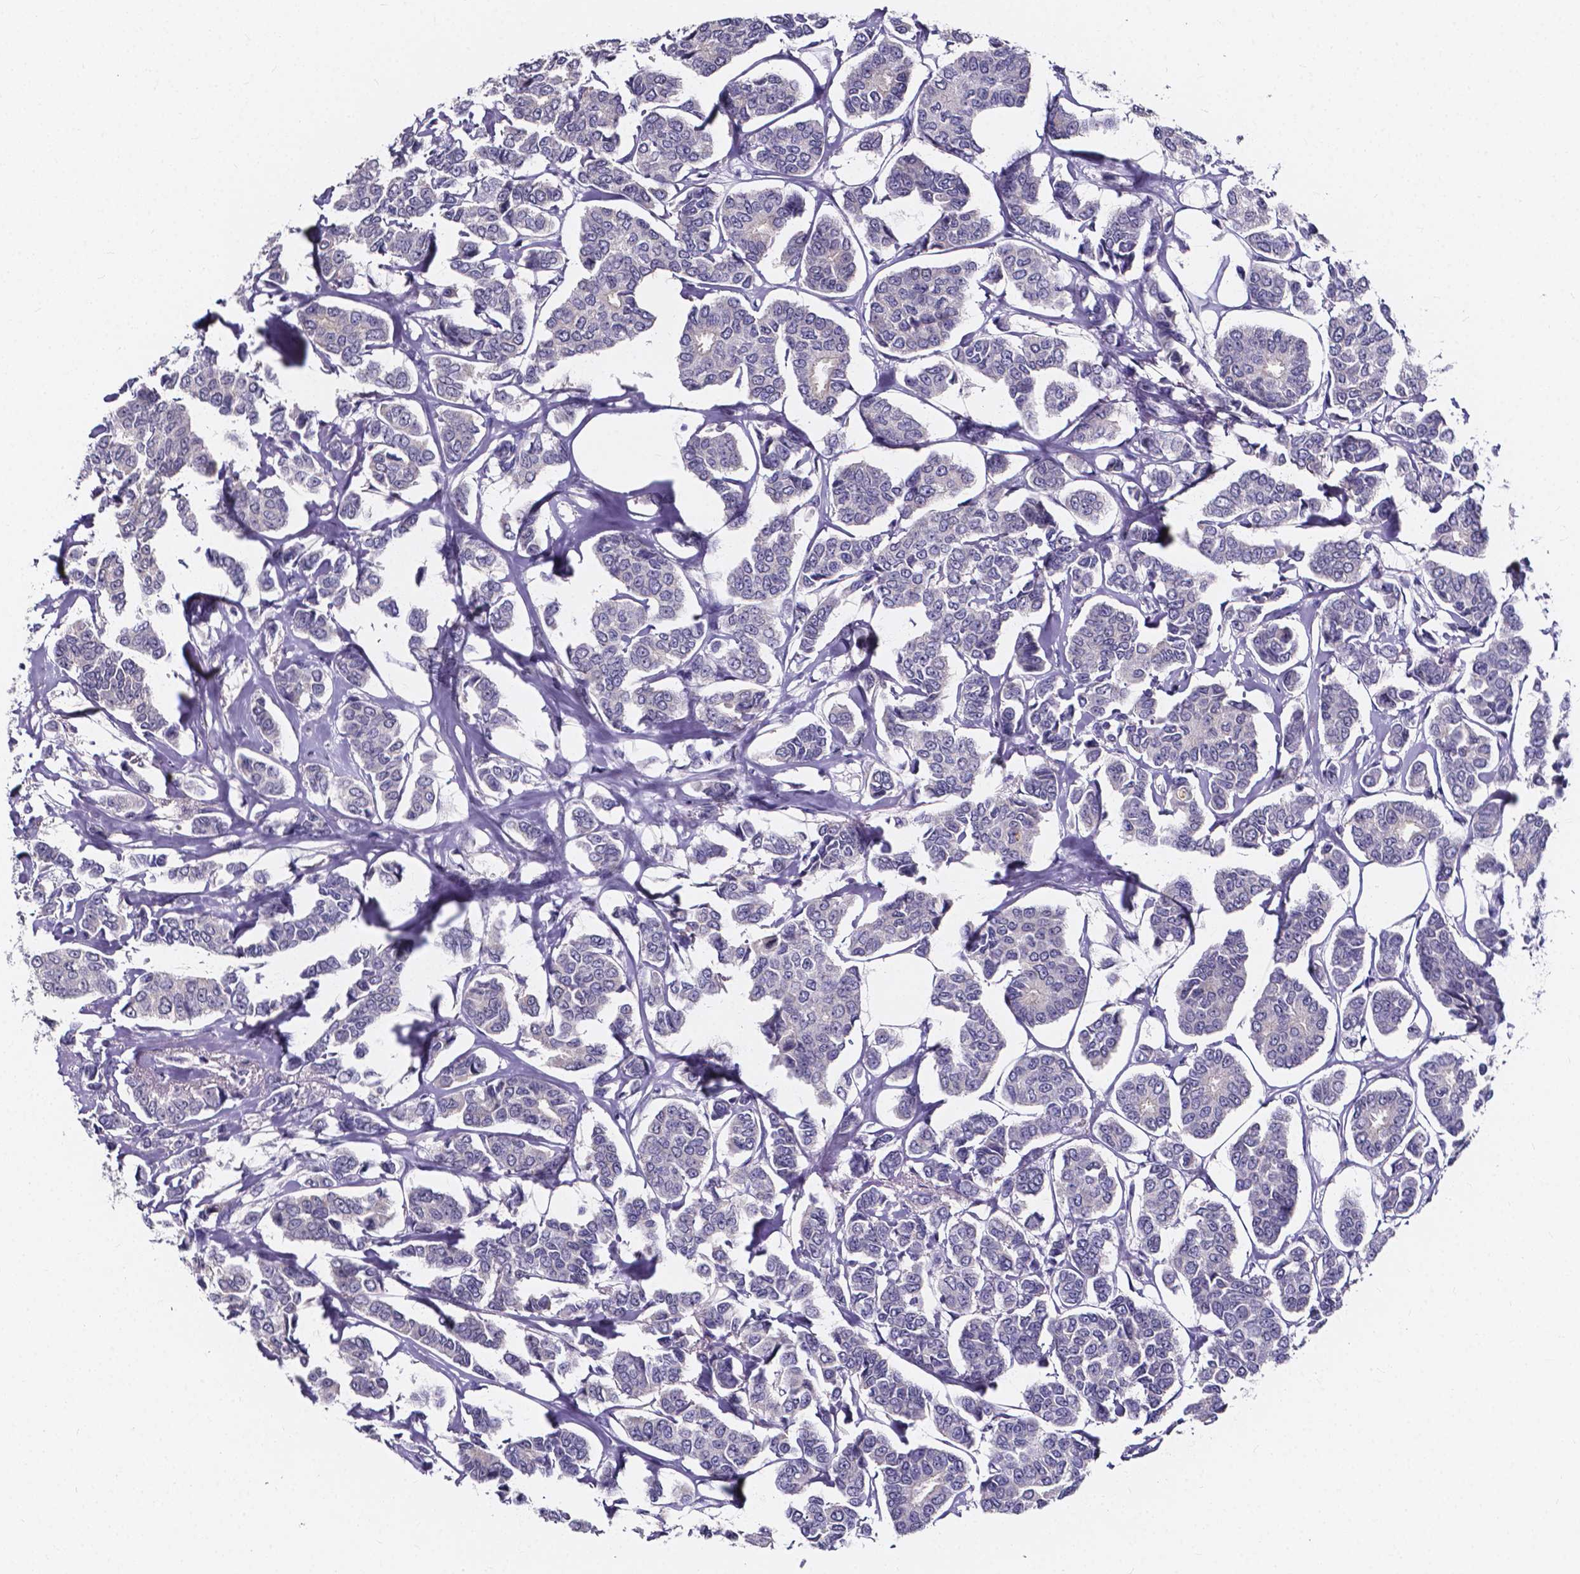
{"staining": {"intensity": "negative", "quantity": "none", "location": "none"}, "tissue": "breast cancer", "cell_type": "Tumor cells", "image_type": "cancer", "snomed": [{"axis": "morphology", "description": "Duct carcinoma"}, {"axis": "topography", "description": "Breast"}], "caption": "Tumor cells show no significant expression in infiltrating ductal carcinoma (breast). Brightfield microscopy of IHC stained with DAB (brown) and hematoxylin (blue), captured at high magnification.", "gene": "SPOCD1", "patient": {"sex": "female", "age": 94}}